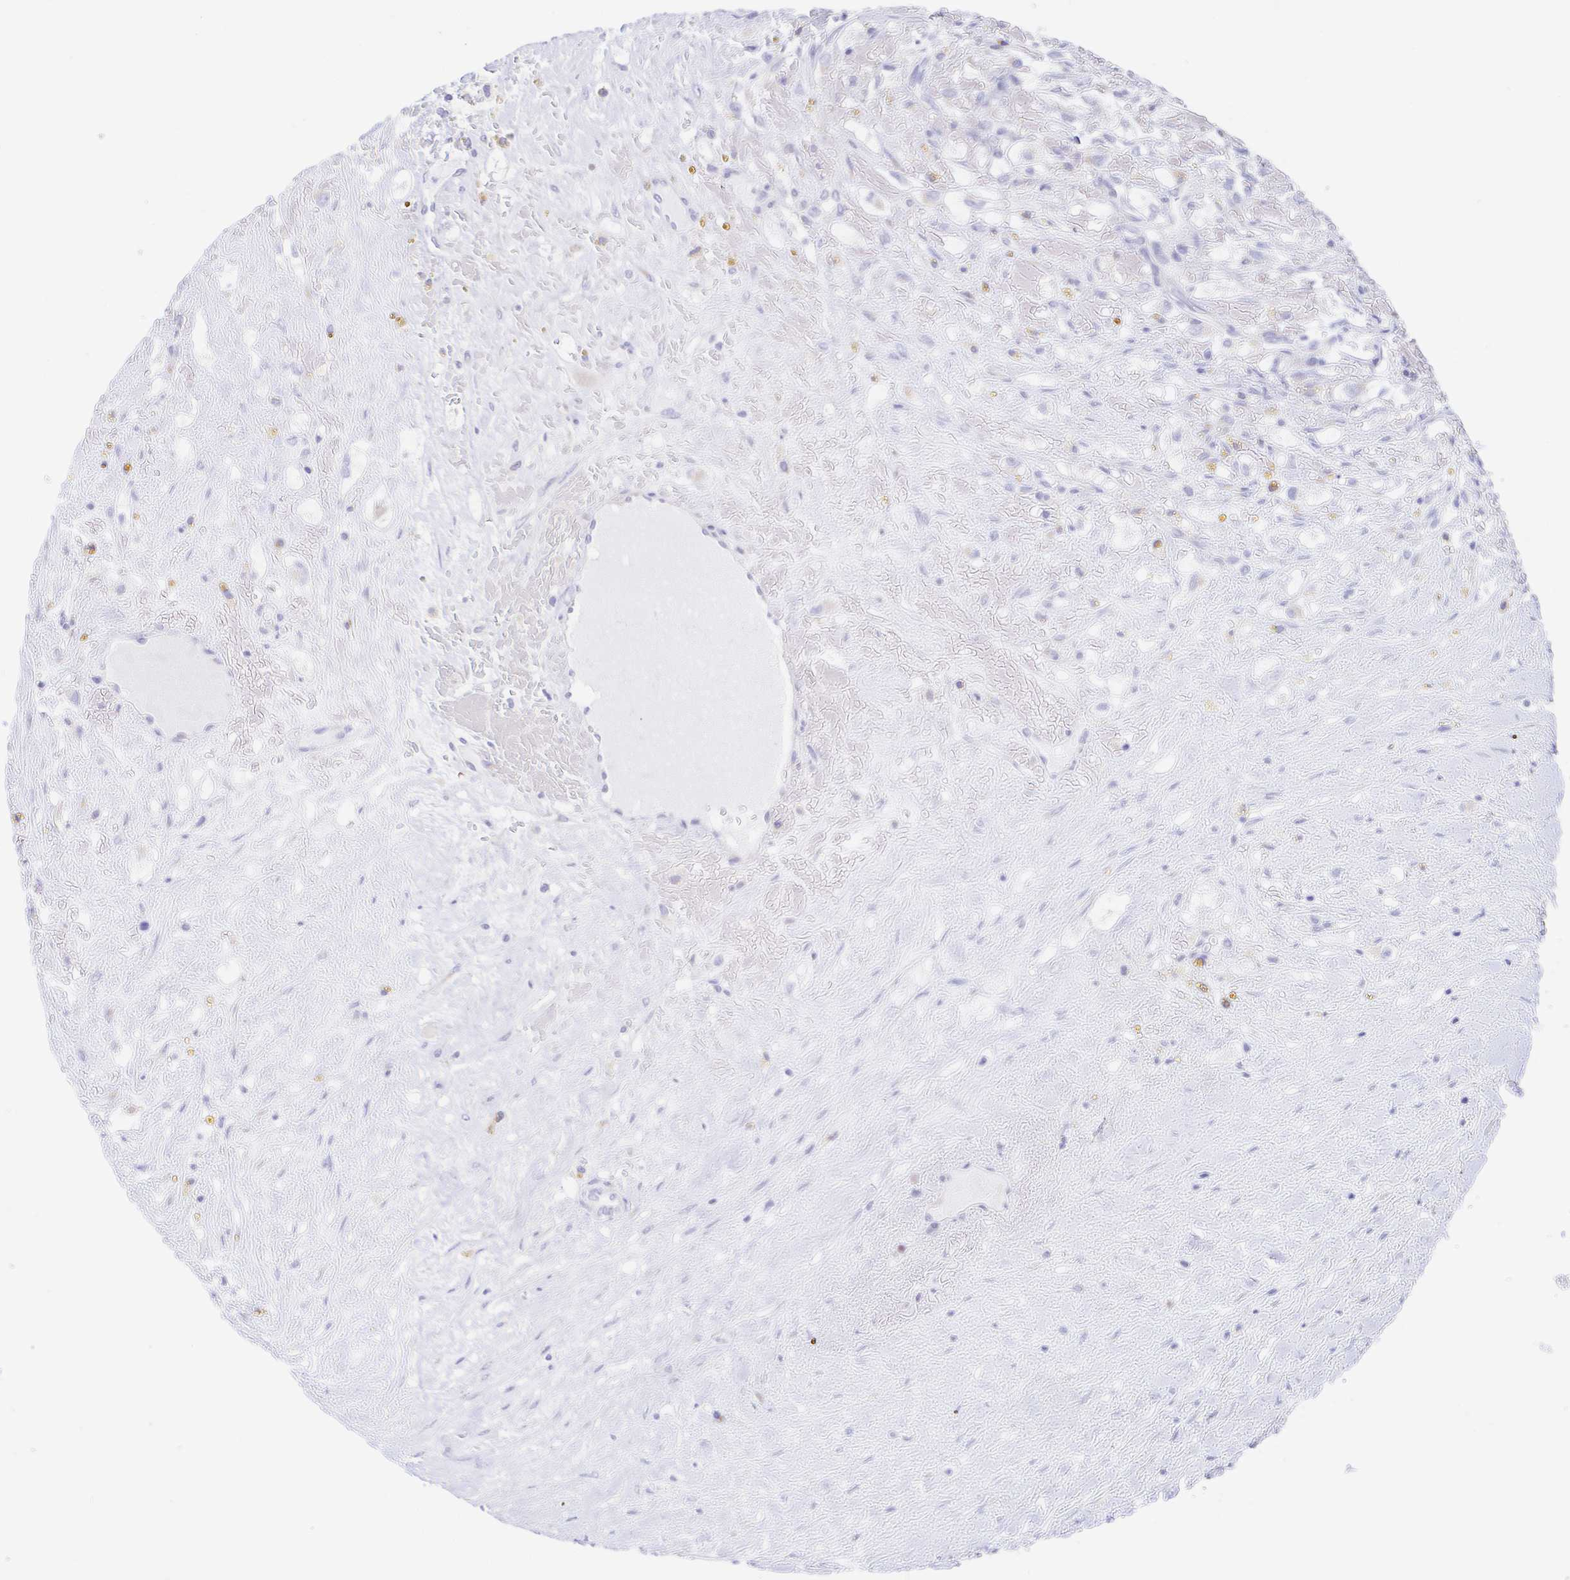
{"staining": {"intensity": "negative", "quantity": "none", "location": "none"}, "tissue": "renal cancer", "cell_type": "Tumor cells", "image_type": "cancer", "snomed": [{"axis": "morphology", "description": "Adenocarcinoma, NOS"}, {"axis": "topography", "description": "Kidney"}], "caption": "DAB (3,3'-diaminobenzidine) immunohistochemical staining of human renal cancer (adenocarcinoma) exhibits no significant staining in tumor cells. (DAB (3,3'-diaminobenzidine) immunohistochemistry with hematoxylin counter stain).", "gene": "SCG3", "patient": {"sex": "male", "age": 59}}